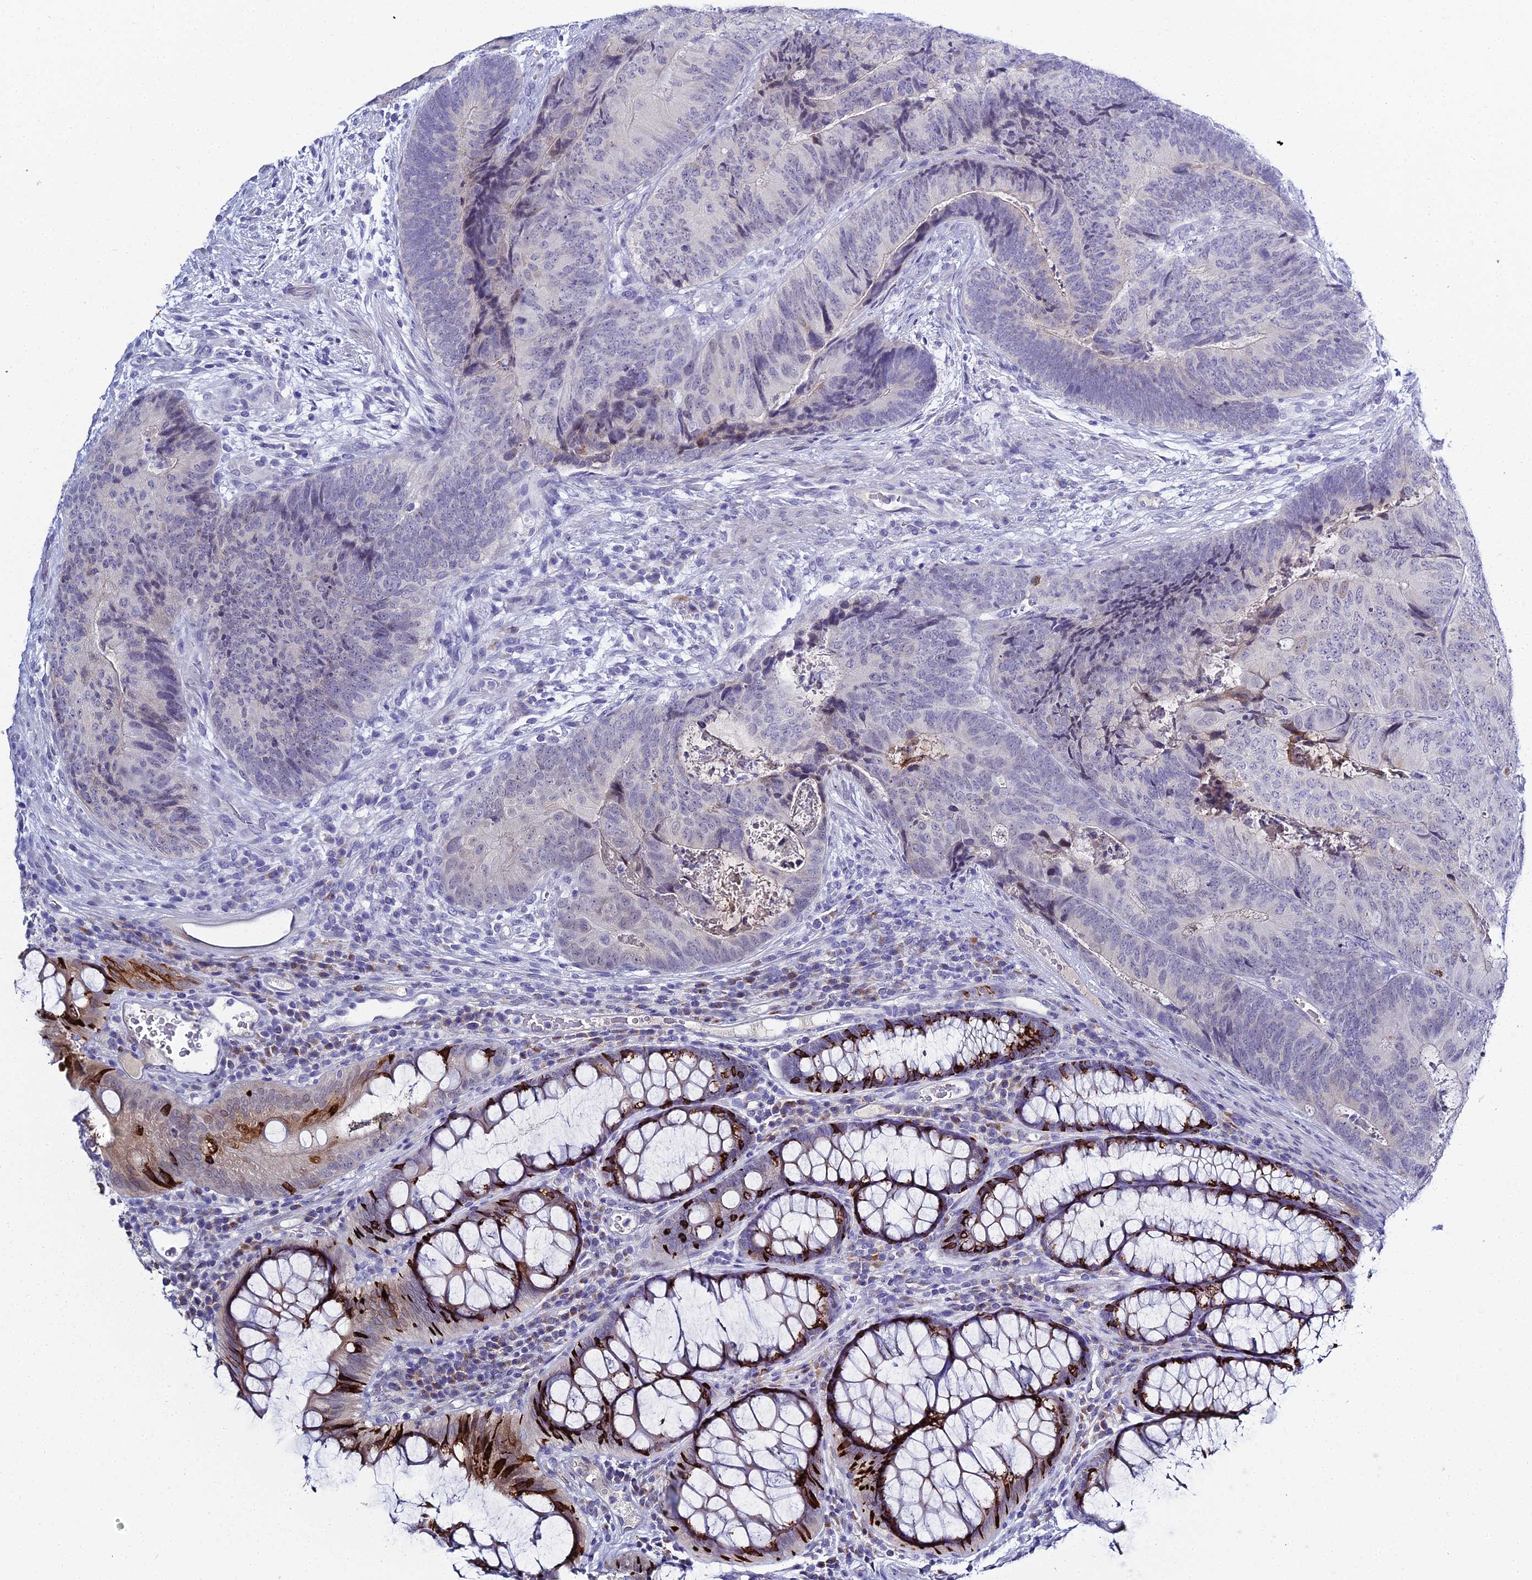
{"staining": {"intensity": "negative", "quantity": "none", "location": "none"}, "tissue": "colorectal cancer", "cell_type": "Tumor cells", "image_type": "cancer", "snomed": [{"axis": "morphology", "description": "Adenocarcinoma, NOS"}, {"axis": "topography", "description": "Colon"}], "caption": "Immunohistochemistry (IHC) of colorectal cancer (adenocarcinoma) exhibits no expression in tumor cells.", "gene": "MUC13", "patient": {"sex": "female", "age": 67}}